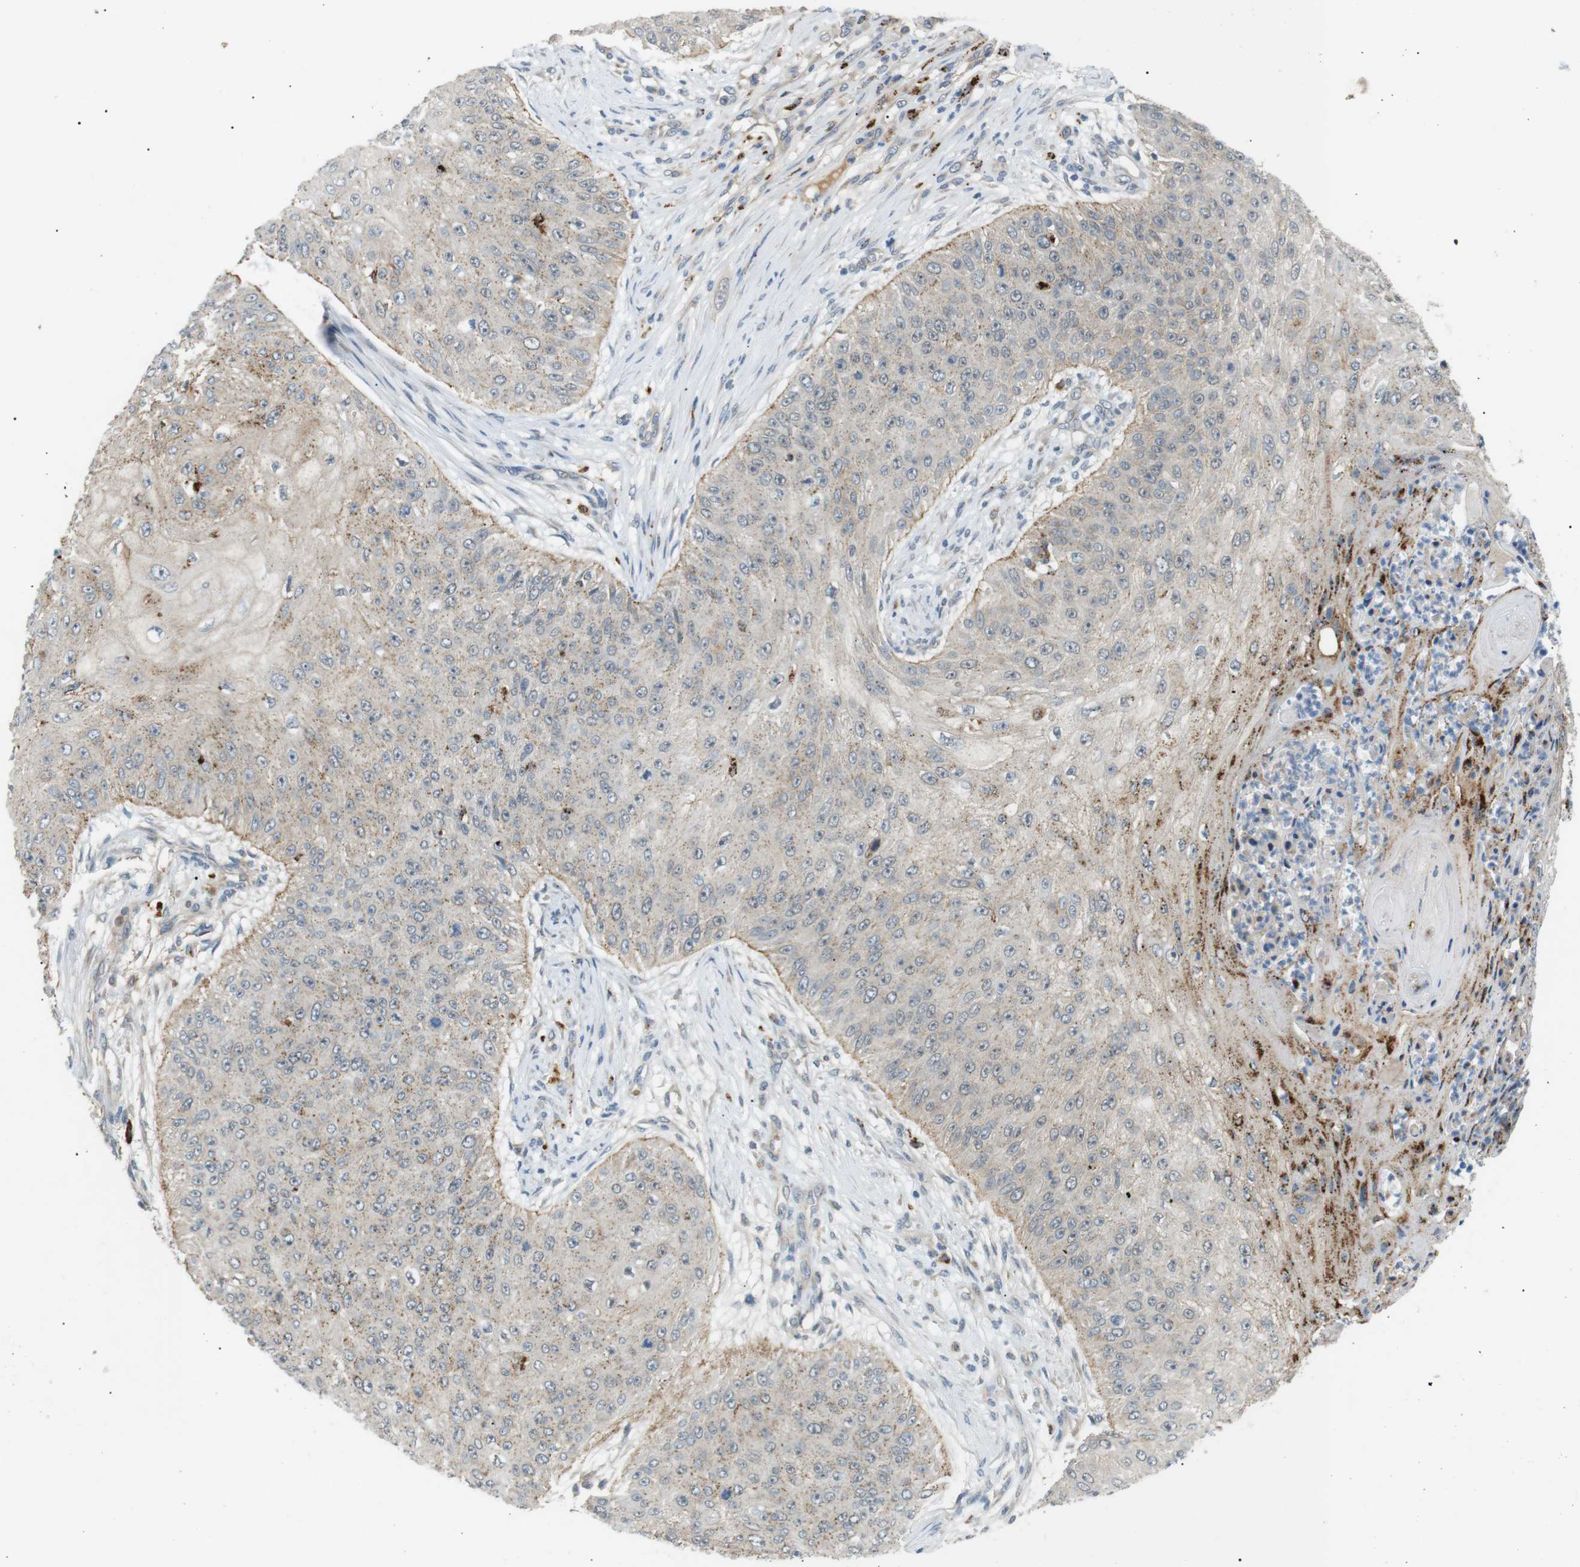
{"staining": {"intensity": "weak", "quantity": "25%-75%", "location": "cytoplasmic/membranous"}, "tissue": "skin cancer", "cell_type": "Tumor cells", "image_type": "cancer", "snomed": [{"axis": "morphology", "description": "Squamous cell carcinoma, NOS"}, {"axis": "topography", "description": "Skin"}], "caption": "A histopathology image of human skin cancer (squamous cell carcinoma) stained for a protein exhibits weak cytoplasmic/membranous brown staining in tumor cells.", "gene": "B4GALNT2", "patient": {"sex": "female", "age": 80}}